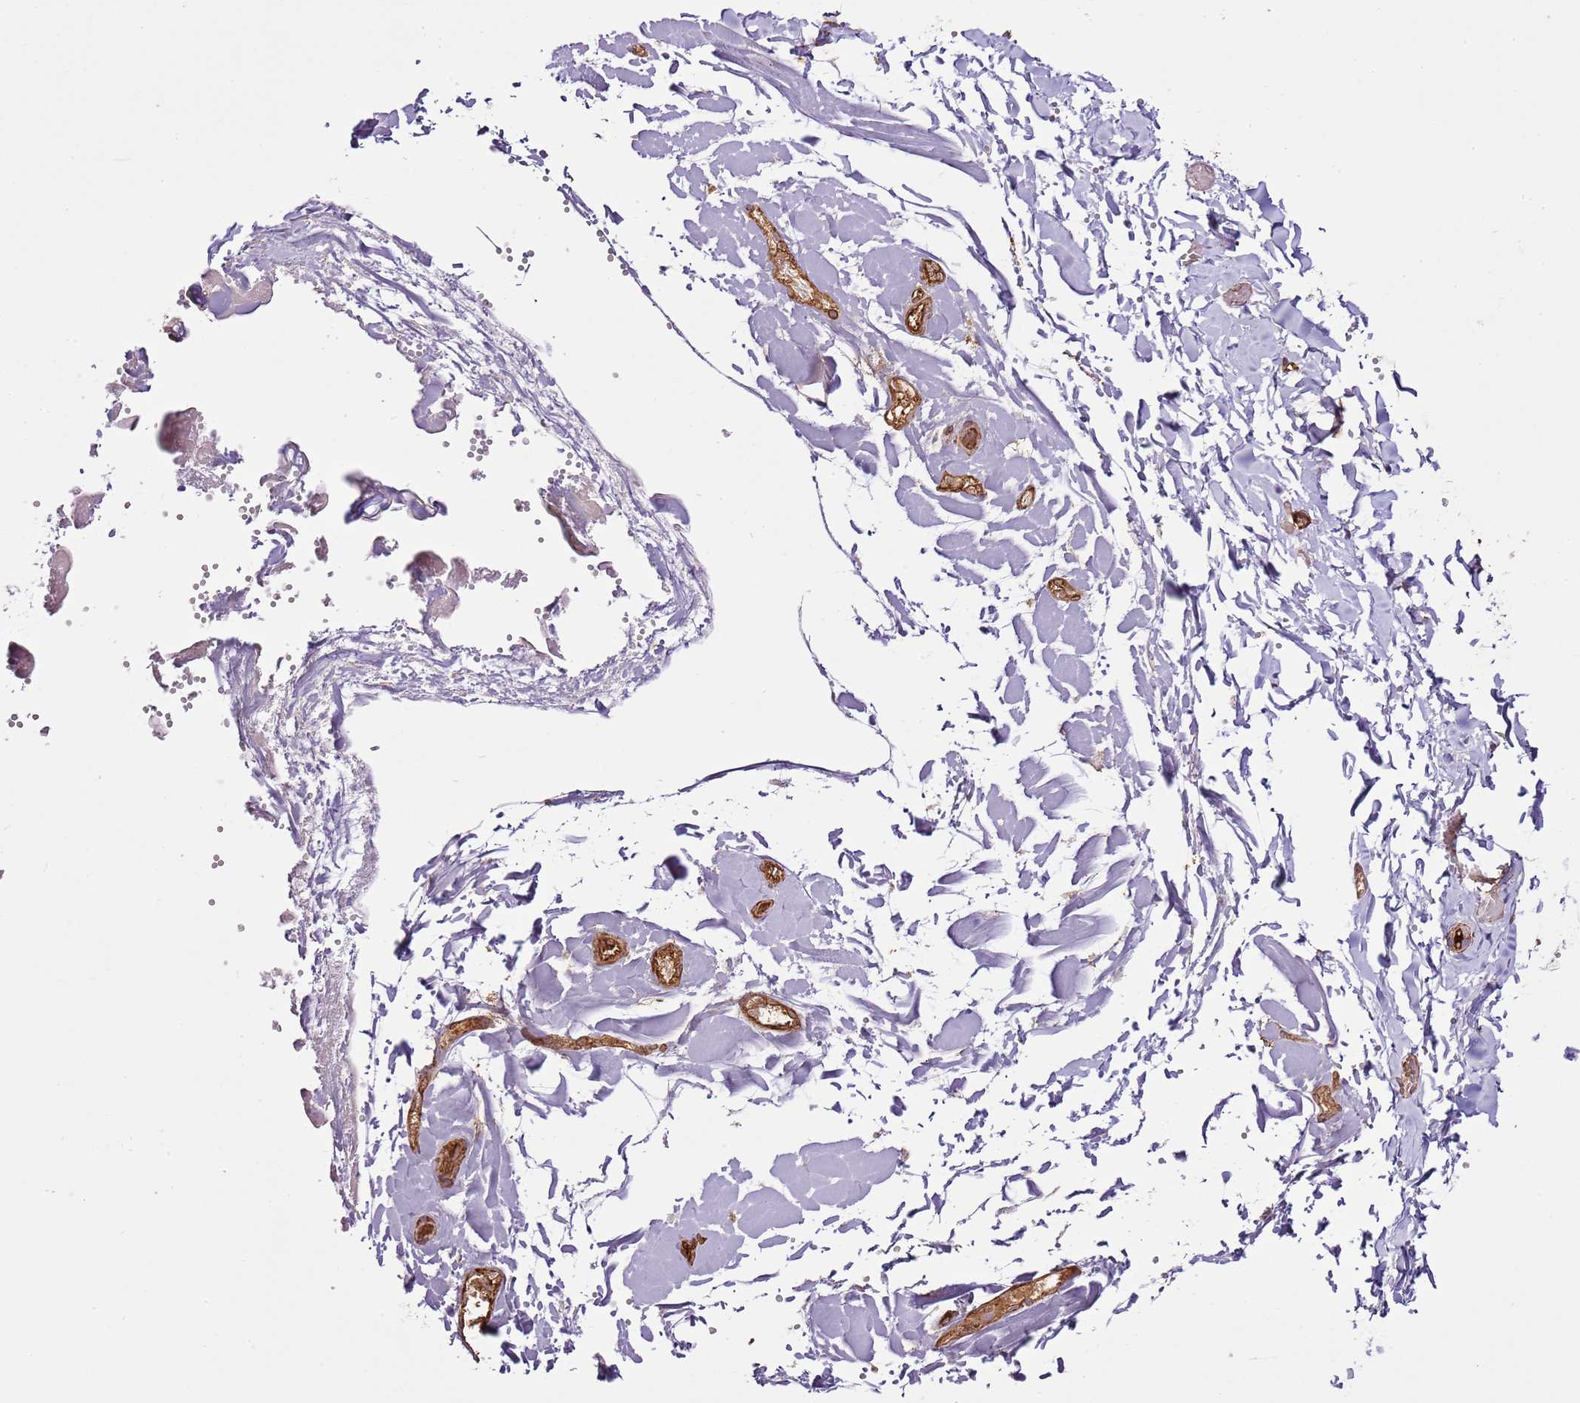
{"staining": {"intensity": "moderate", "quantity": ">75%", "location": "cytoplasmic/membranous"}, "tissue": "adipose tissue", "cell_type": "Adipocytes", "image_type": "normal", "snomed": [{"axis": "morphology", "description": "Normal tissue, NOS"}, {"axis": "topography", "description": "Gallbladder"}, {"axis": "topography", "description": "Peripheral nerve tissue"}], "caption": "Brown immunohistochemical staining in benign human adipose tissue displays moderate cytoplasmic/membranous staining in approximately >75% of adipocytes.", "gene": "CTDSPL", "patient": {"sex": "male", "age": 38}}